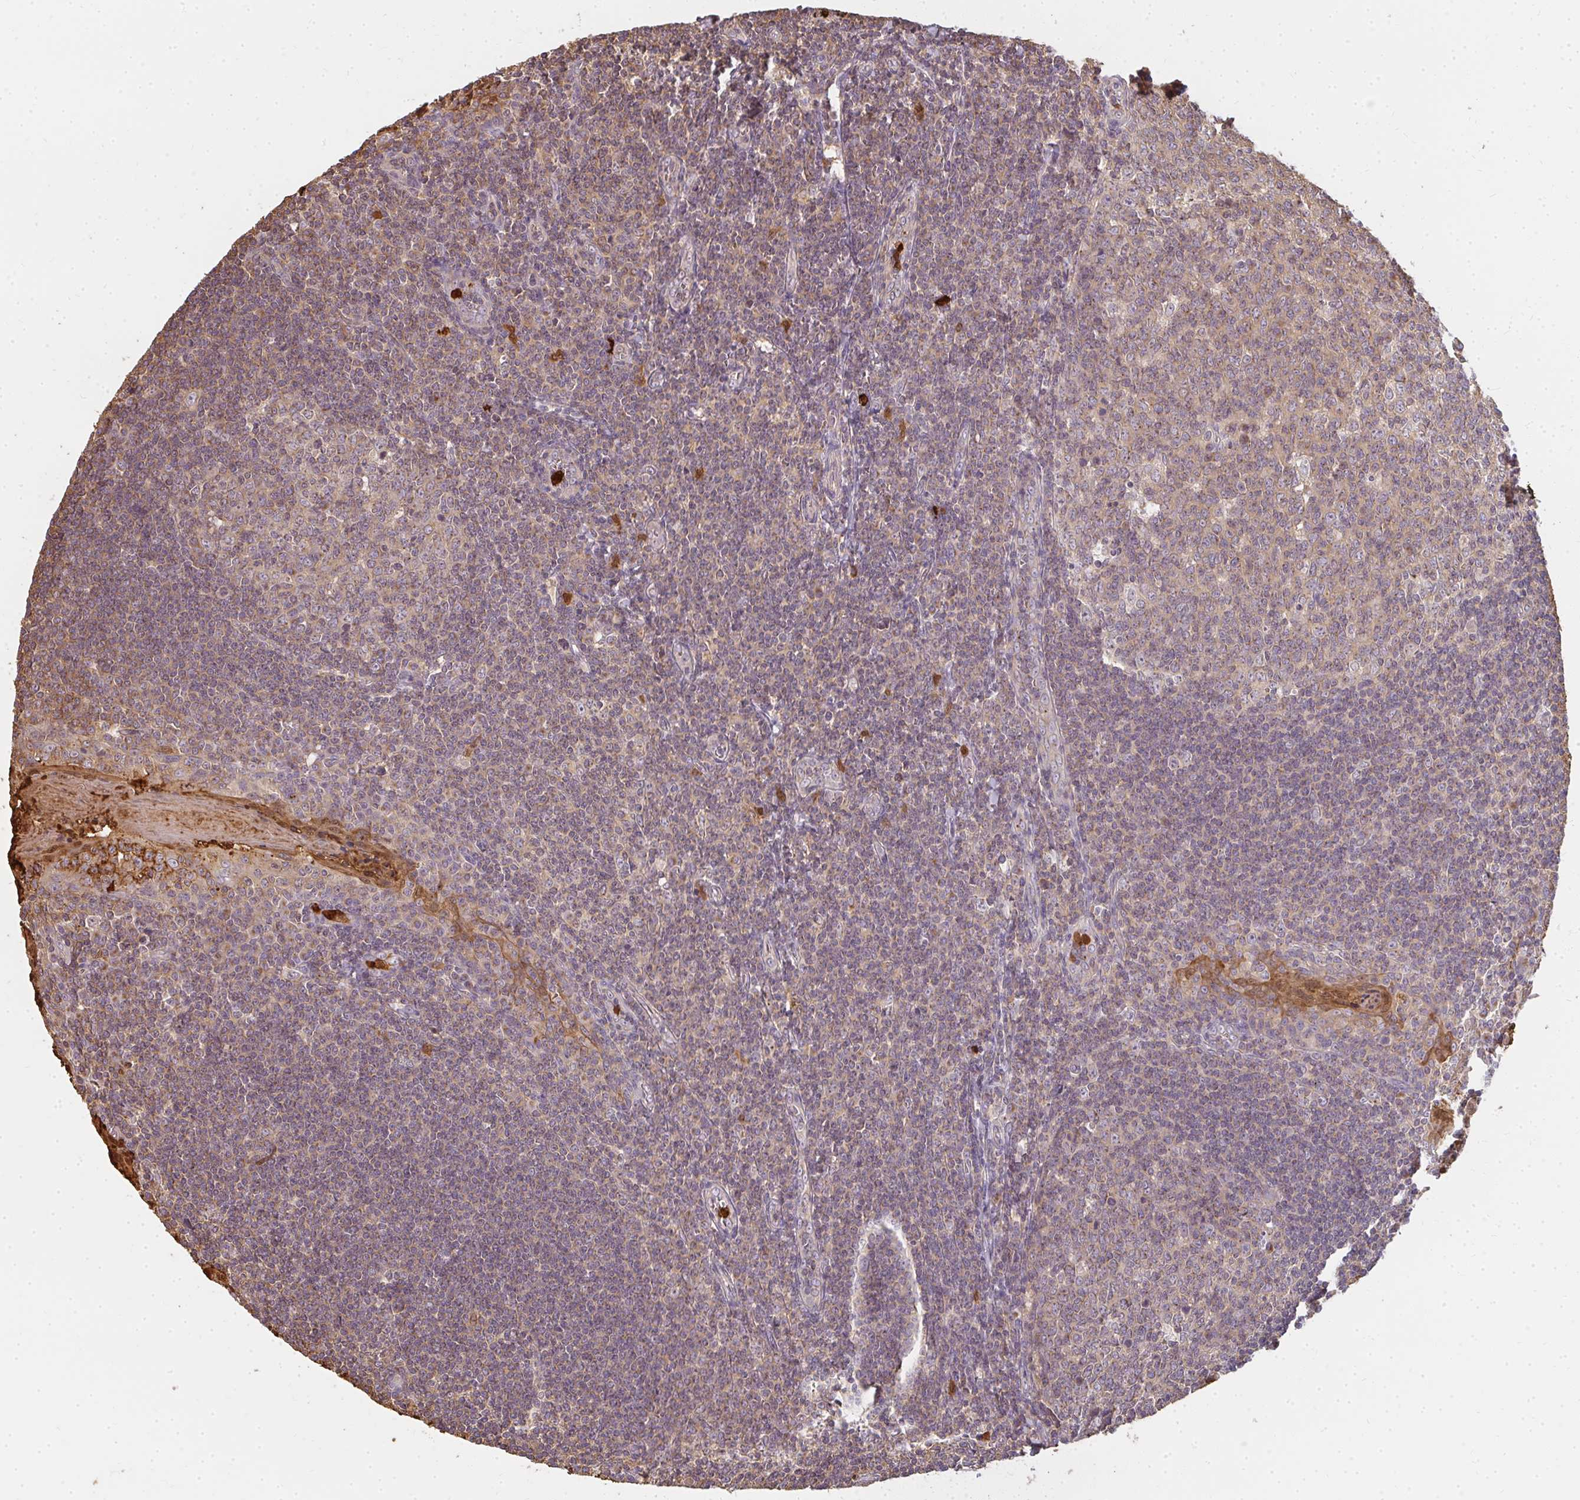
{"staining": {"intensity": "weak", "quantity": "25%-75%", "location": "cytoplasmic/membranous"}, "tissue": "tonsil", "cell_type": "Germinal center cells", "image_type": "normal", "snomed": [{"axis": "morphology", "description": "Normal tissue, NOS"}, {"axis": "topography", "description": "Tonsil"}], "caption": "Brown immunohistochemical staining in normal human tonsil exhibits weak cytoplasmic/membranous staining in approximately 25%-75% of germinal center cells.", "gene": "CNTRL", "patient": {"sex": "male", "age": 27}}